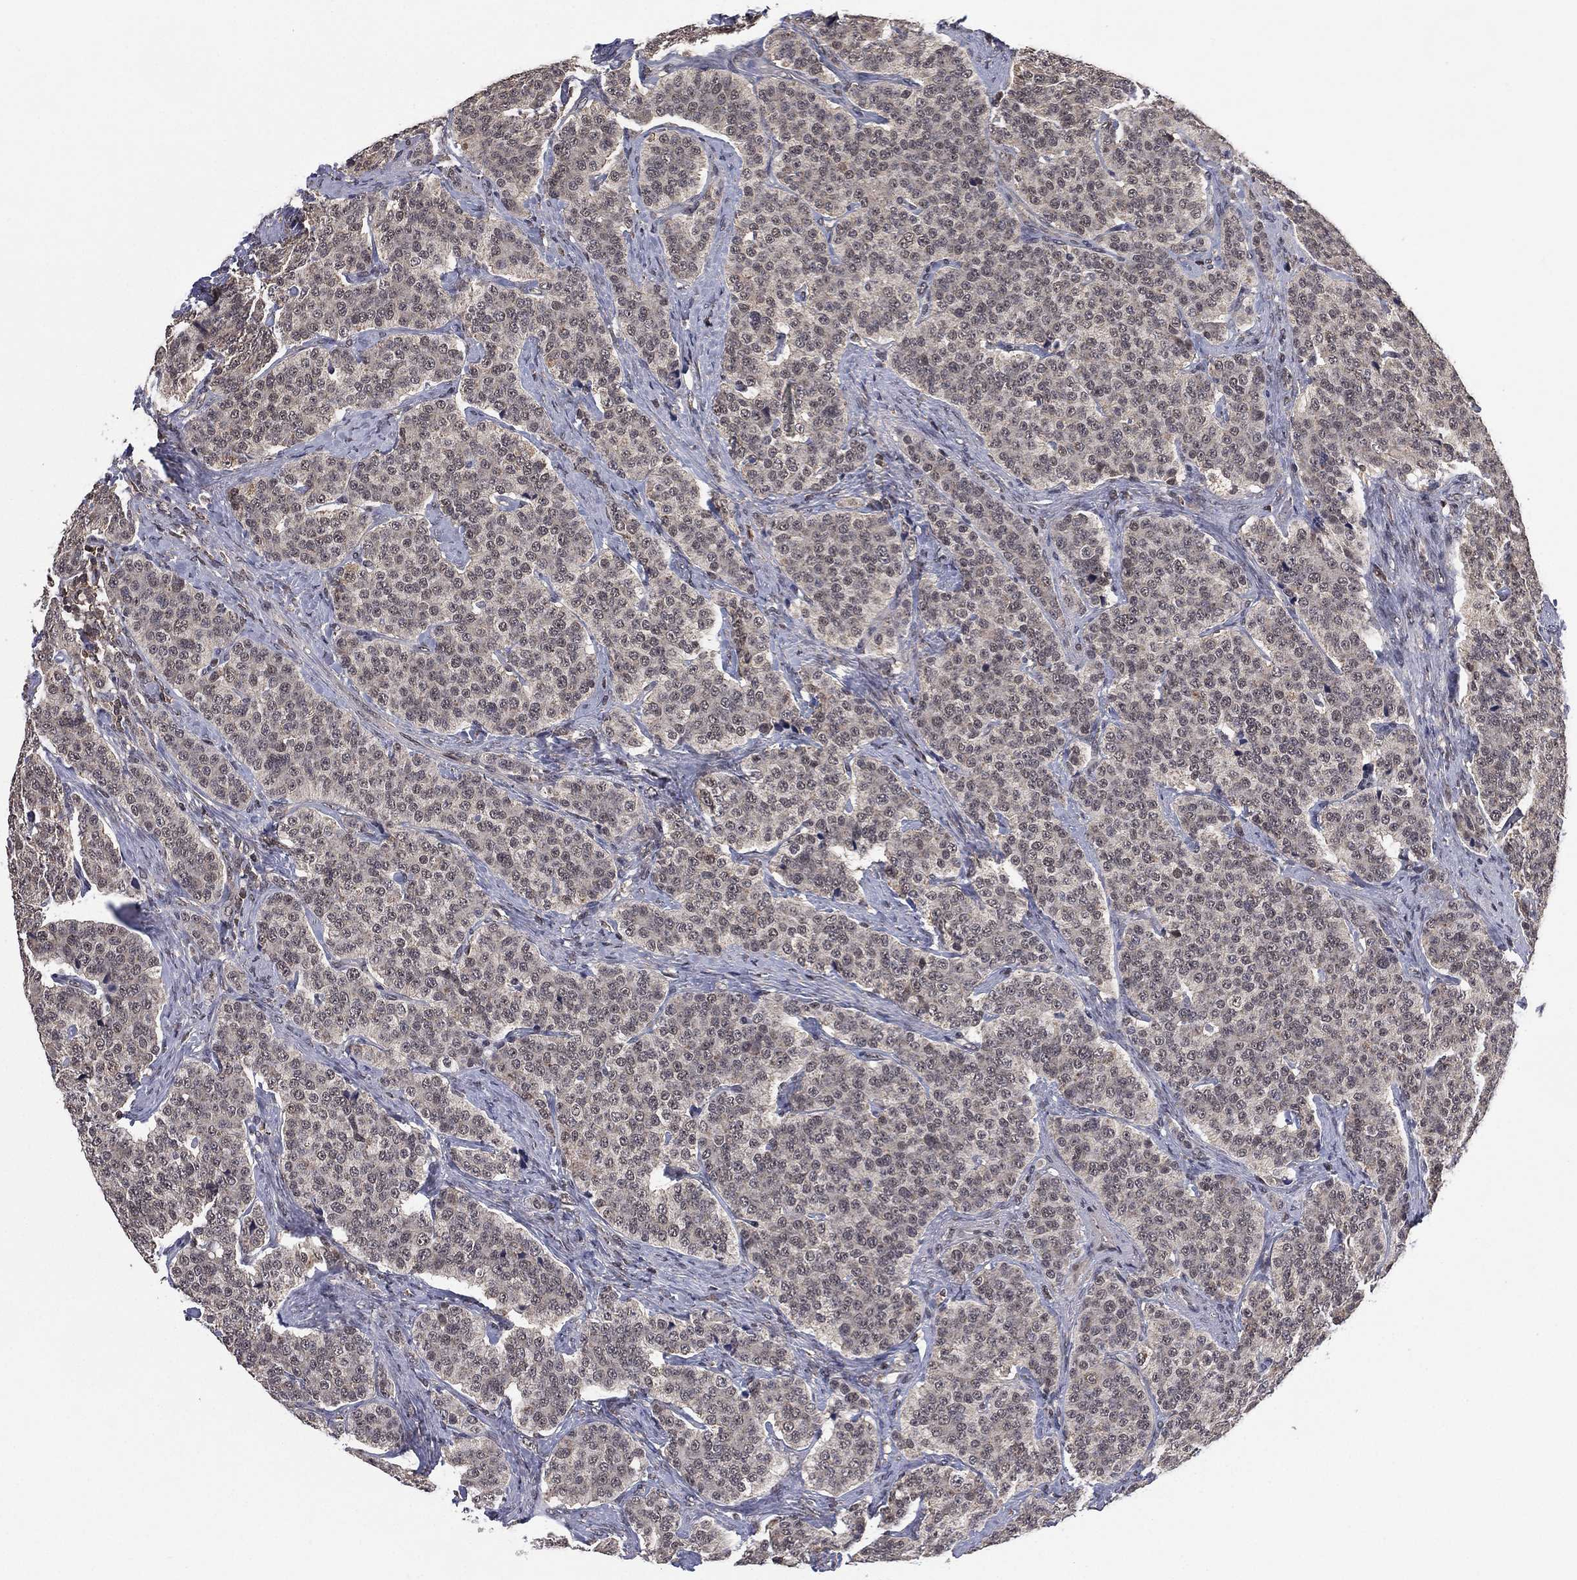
{"staining": {"intensity": "negative", "quantity": "none", "location": "none"}, "tissue": "carcinoid", "cell_type": "Tumor cells", "image_type": "cancer", "snomed": [{"axis": "morphology", "description": "Carcinoid, malignant, NOS"}, {"axis": "topography", "description": "Small intestine"}], "caption": "Carcinoid was stained to show a protein in brown. There is no significant staining in tumor cells. (DAB (3,3'-diaminobenzidine) IHC visualized using brightfield microscopy, high magnification).", "gene": "NELFCD", "patient": {"sex": "female", "age": 58}}